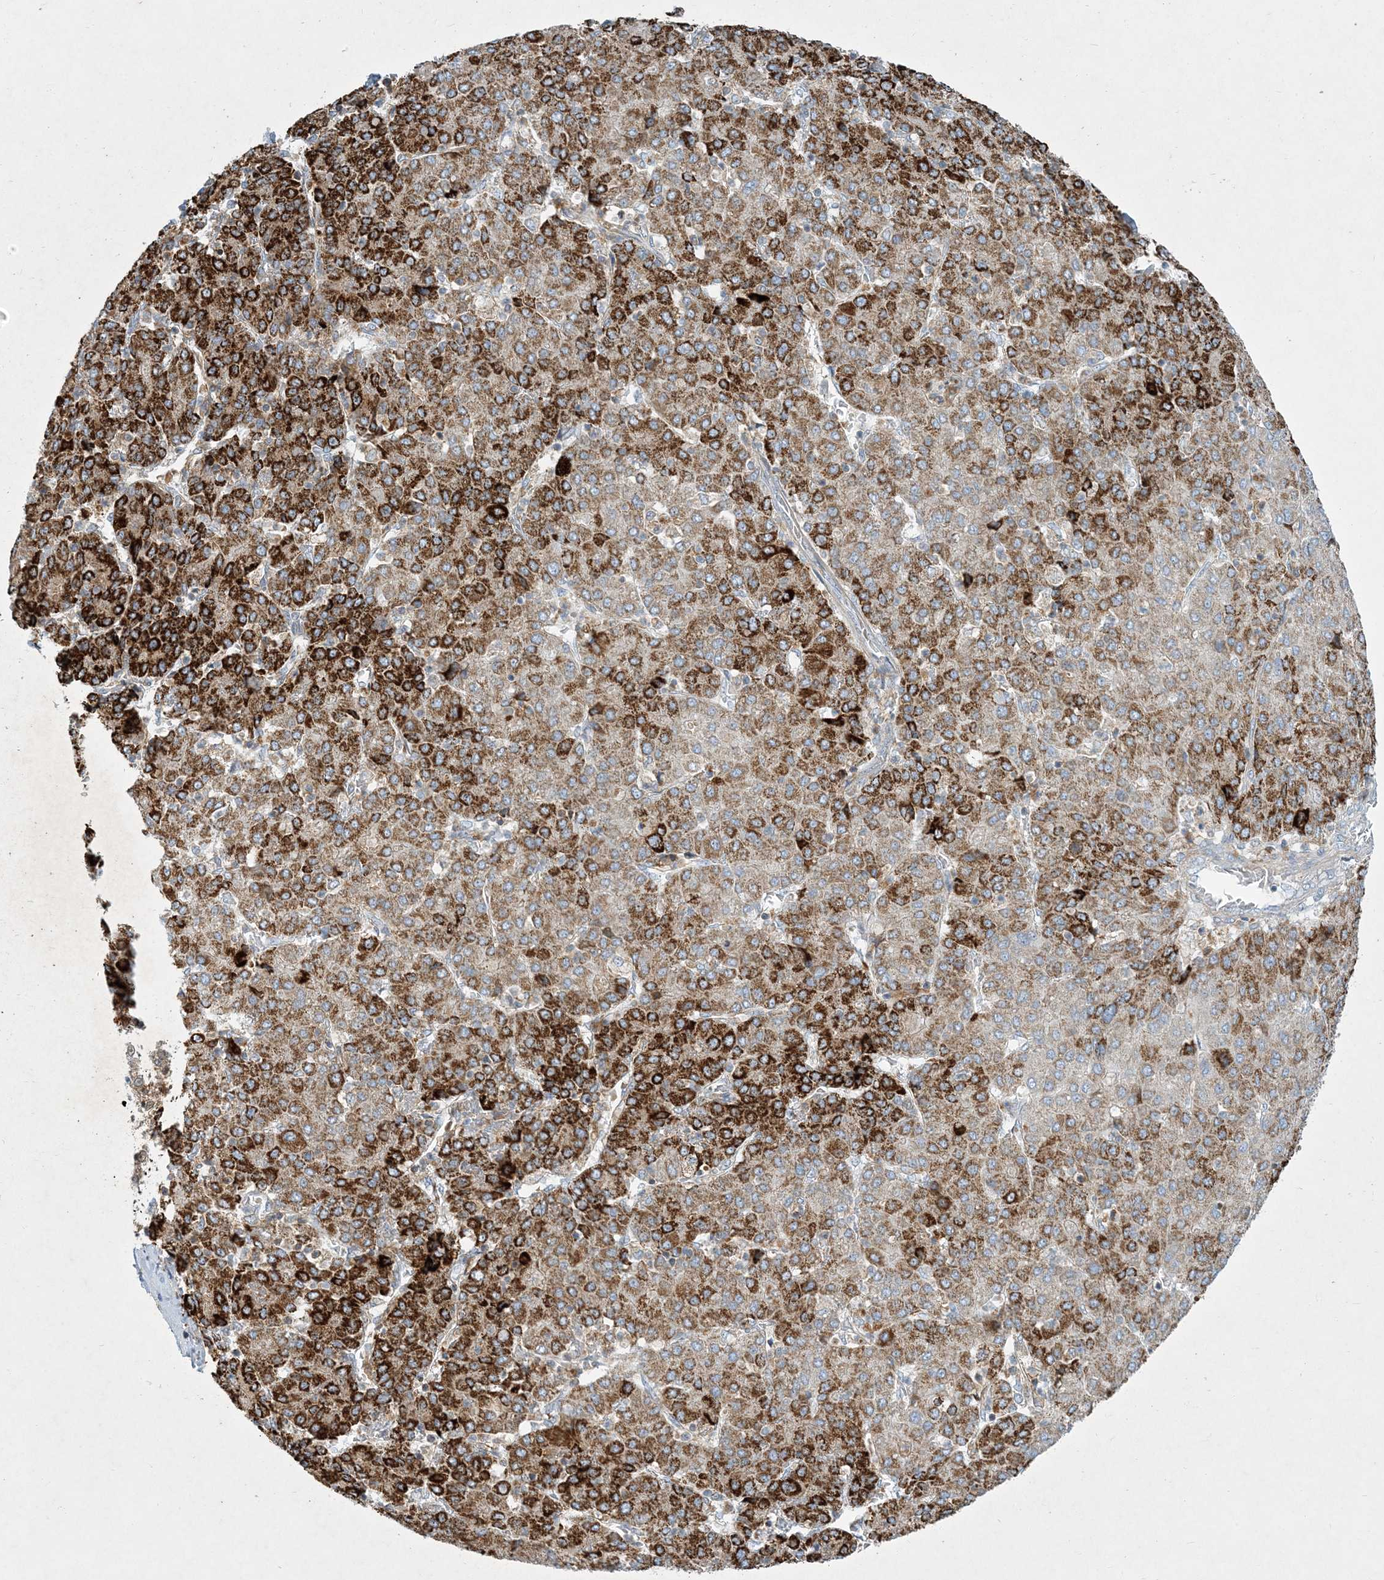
{"staining": {"intensity": "strong", "quantity": ">75%", "location": "cytoplasmic/membranous"}, "tissue": "liver cancer", "cell_type": "Tumor cells", "image_type": "cancer", "snomed": [{"axis": "morphology", "description": "Carcinoma, Hepatocellular, NOS"}, {"axis": "topography", "description": "Liver"}], "caption": "Brown immunohistochemical staining in hepatocellular carcinoma (liver) displays strong cytoplasmic/membranous expression in approximately >75% of tumor cells.", "gene": "LTN1", "patient": {"sex": "male", "age": 65}}